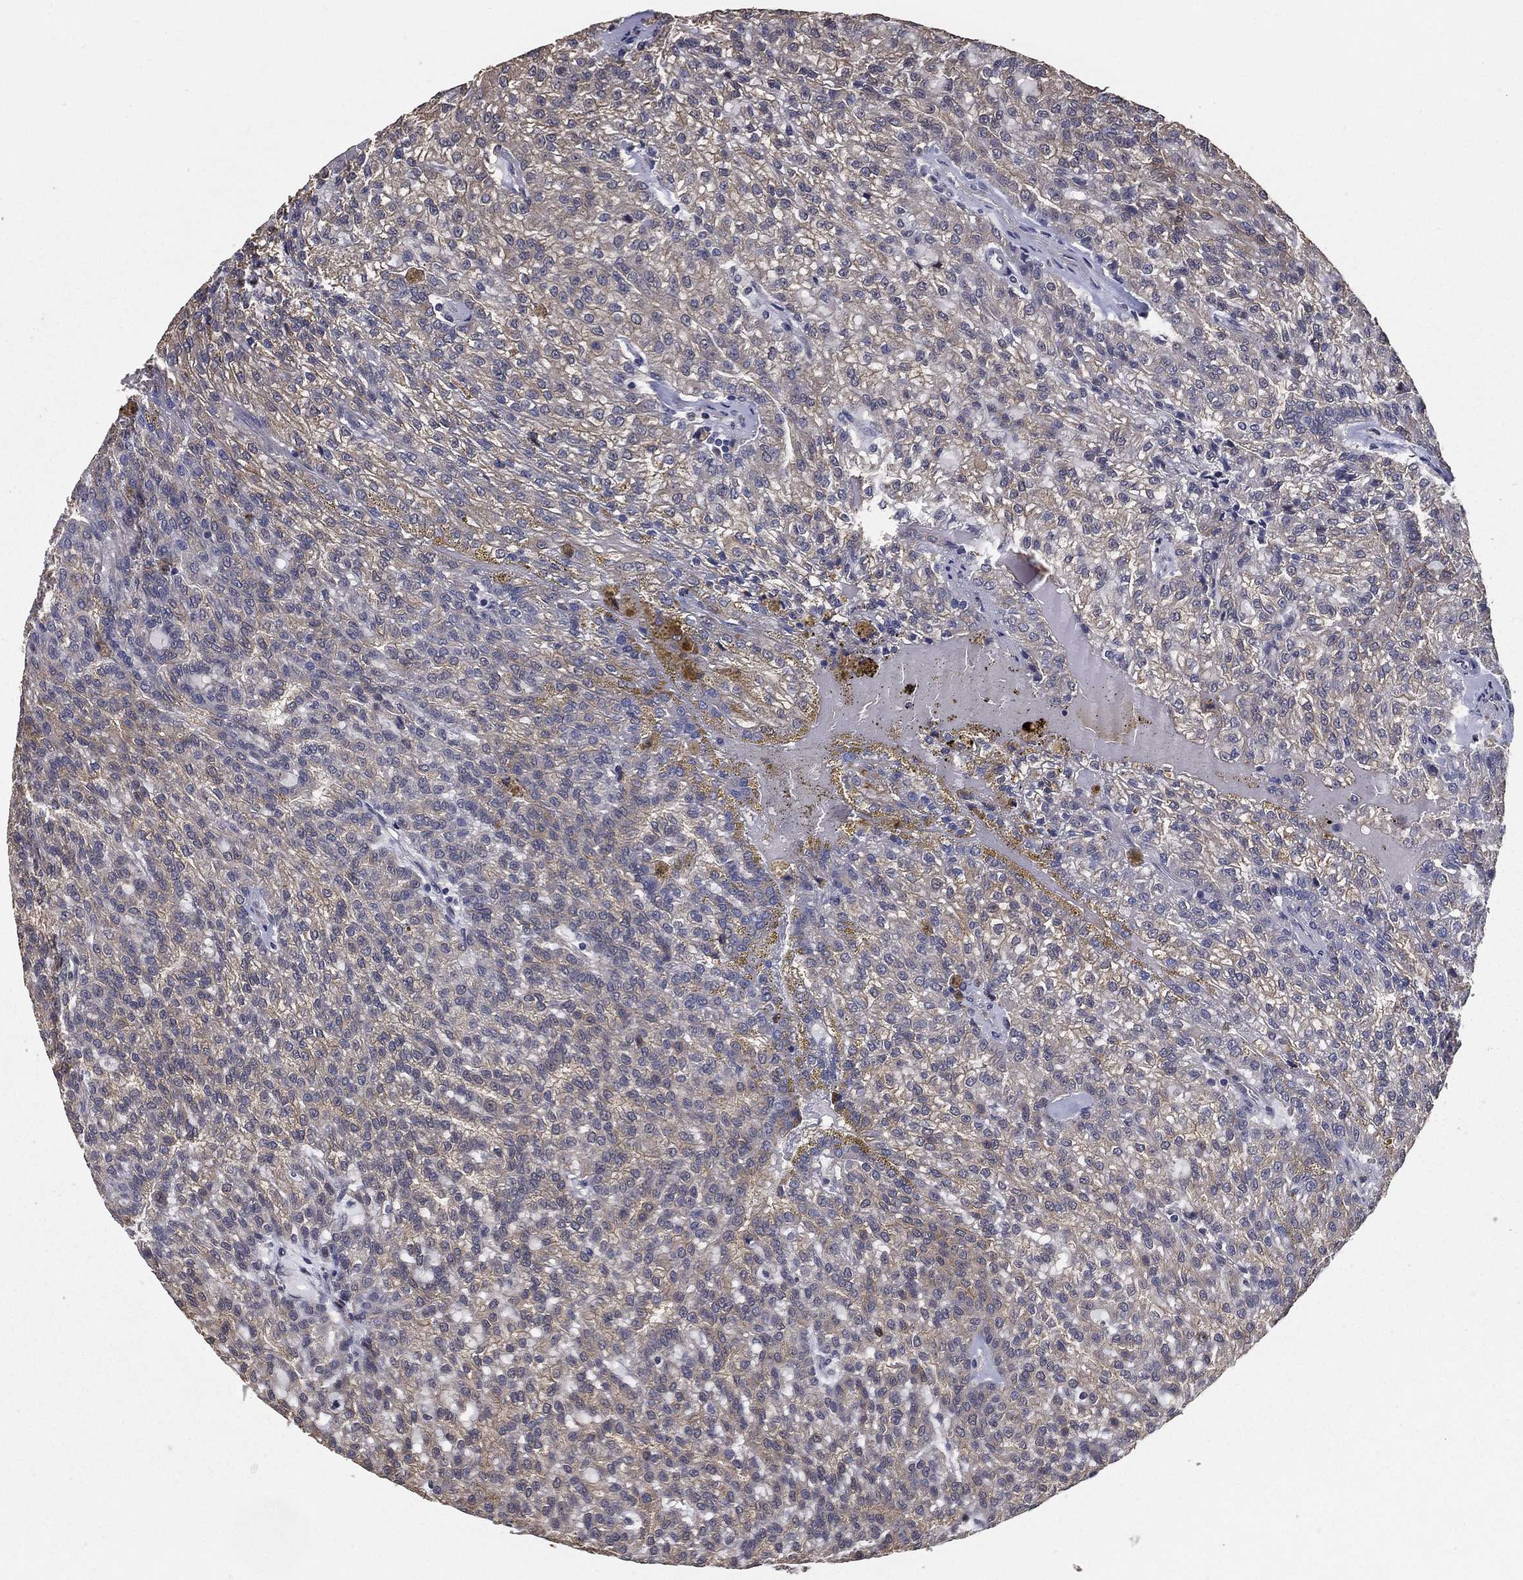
{"staining": {"intensity": "negative", "quantity": "none", "location": "none"}, "tissue": "renal cancer", "cell_type": "Tumor cells", "image_type": "cancer", "snomed": [{"axis": "morphology", "description": "Adenocarcinoma, NOS"}, {"axis": "topography", "description": "Kidney"}], "caption": "IHC image of neoplastic tissue: renal cancer stained with DAB displays no significant protein positivity in tumor cells.", "gene": "PCNT", "patient": {"sex": "male", "age": 63}}